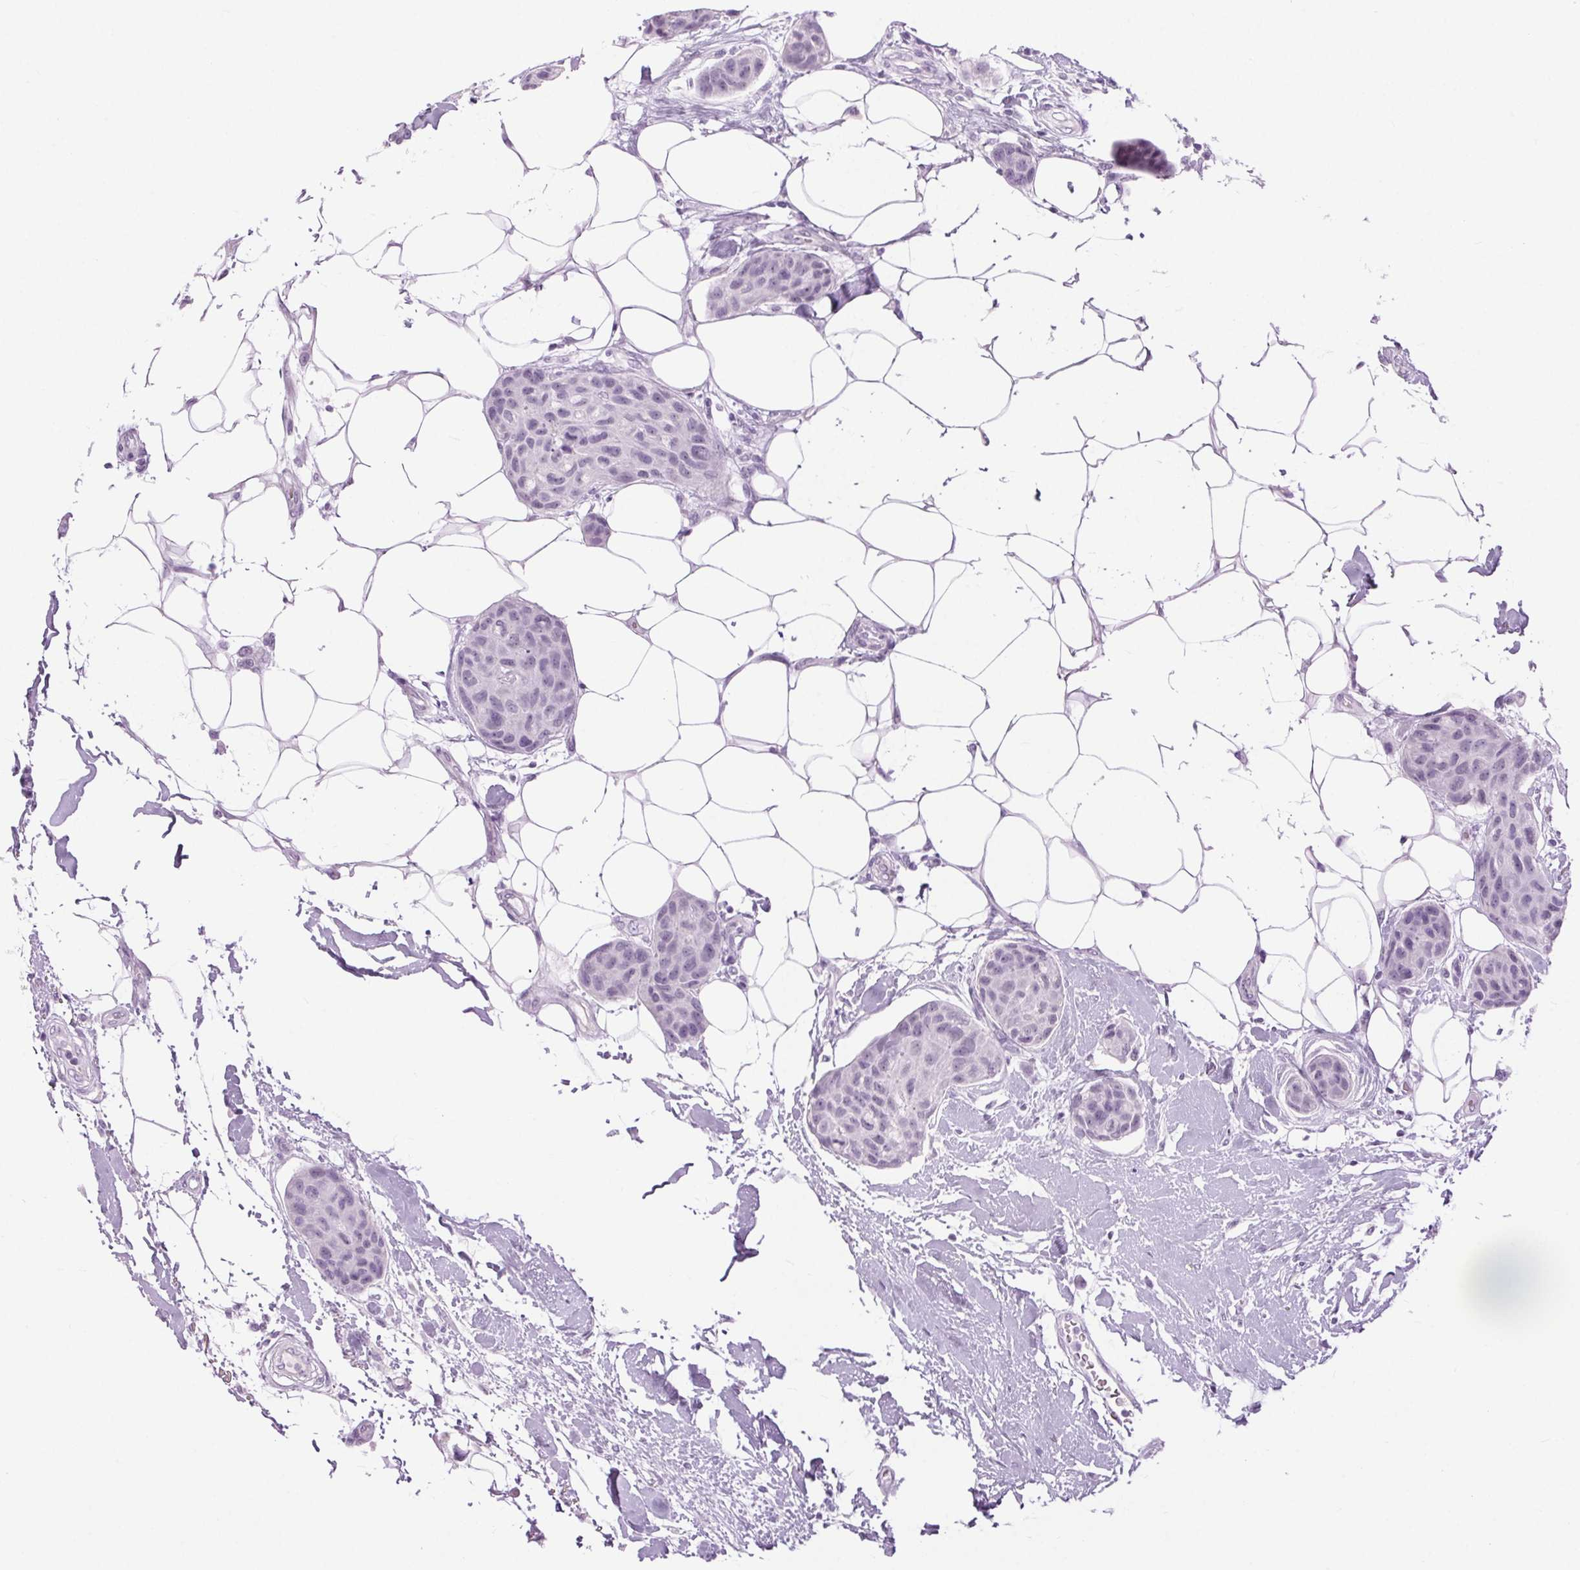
{"staining": {"intensity": "negative", "quantity": "none", "location": "none"}, "tissue": "breast cancer", "cell_type": "Tumor cells", "image_type": "cancer", "snomed": [{"axis": "morphology", "description": "Duct carcinoma"}, {"axis": "topography", "description": "Breast"}, {"axis": "topography", "description": "Lymph node"}], "caption": "Tumor cells are negative for brown protein staining in breast cancer.", "gene": "BEND2", "patient": {"sex": "female", "age": 80}}